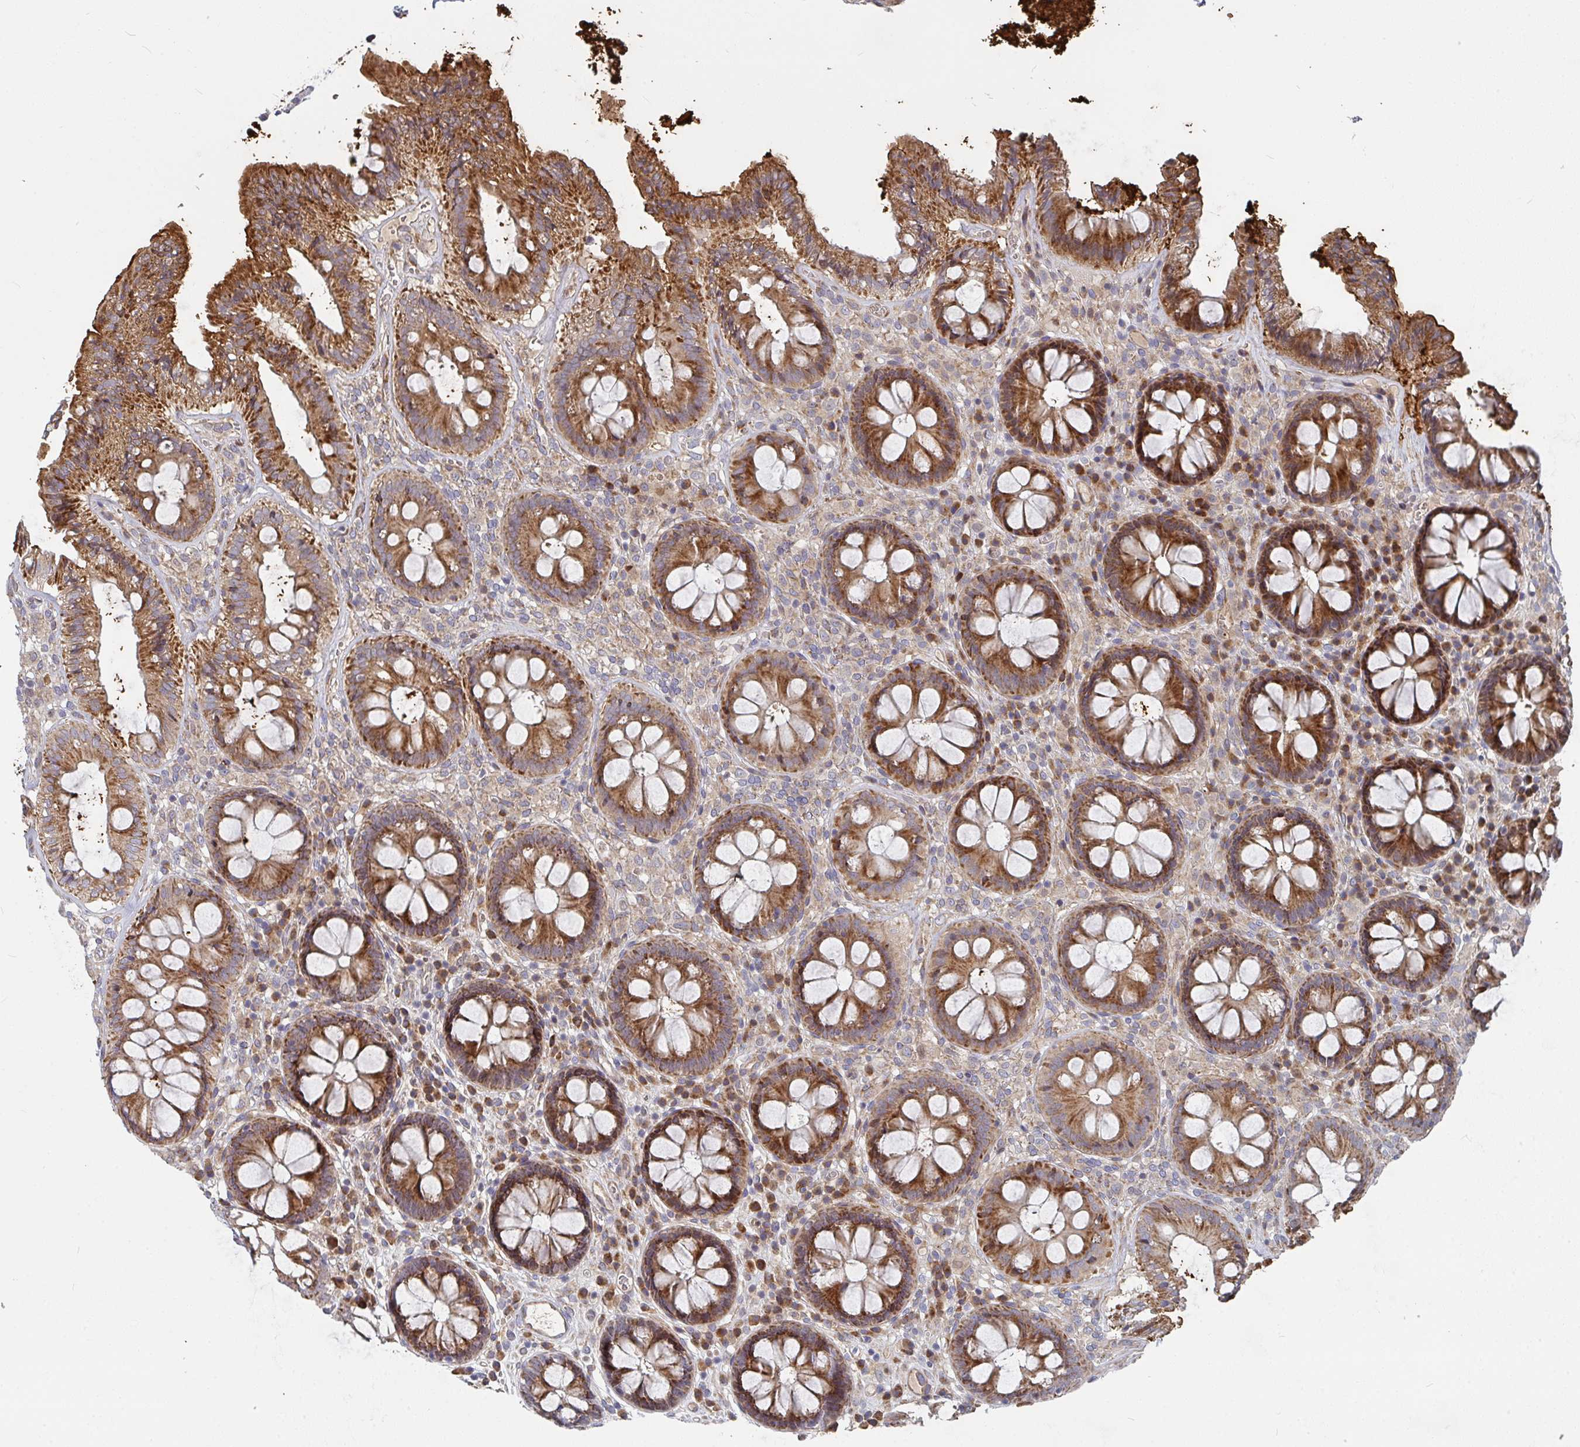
{"staining": {"intensity": "moderate", "quantity": ">75%", "location": "cytoplasmic/membranous"}, "tissue": "colon", "cell_type": "Endothelial cells", "image_type": "normal", "snomed": [{"axis": "morphology", "description": "Normal tissue, NOS"}, {"axis": "topography", "description": "Colon"}, {"axis": "topography", "description": "Peripheral nerve tissue"}], "caption": "An IHC photomicrograph of benign tissue is shown. Protein staining in brown shows moderate cytoplasmic/membranous positivity in colon within endothelial cells. (Brightfield microscopy of DAB IHC at high magnification).", "gene": "RHEBL1", "patient": {"sex": "male", "age": 84}}